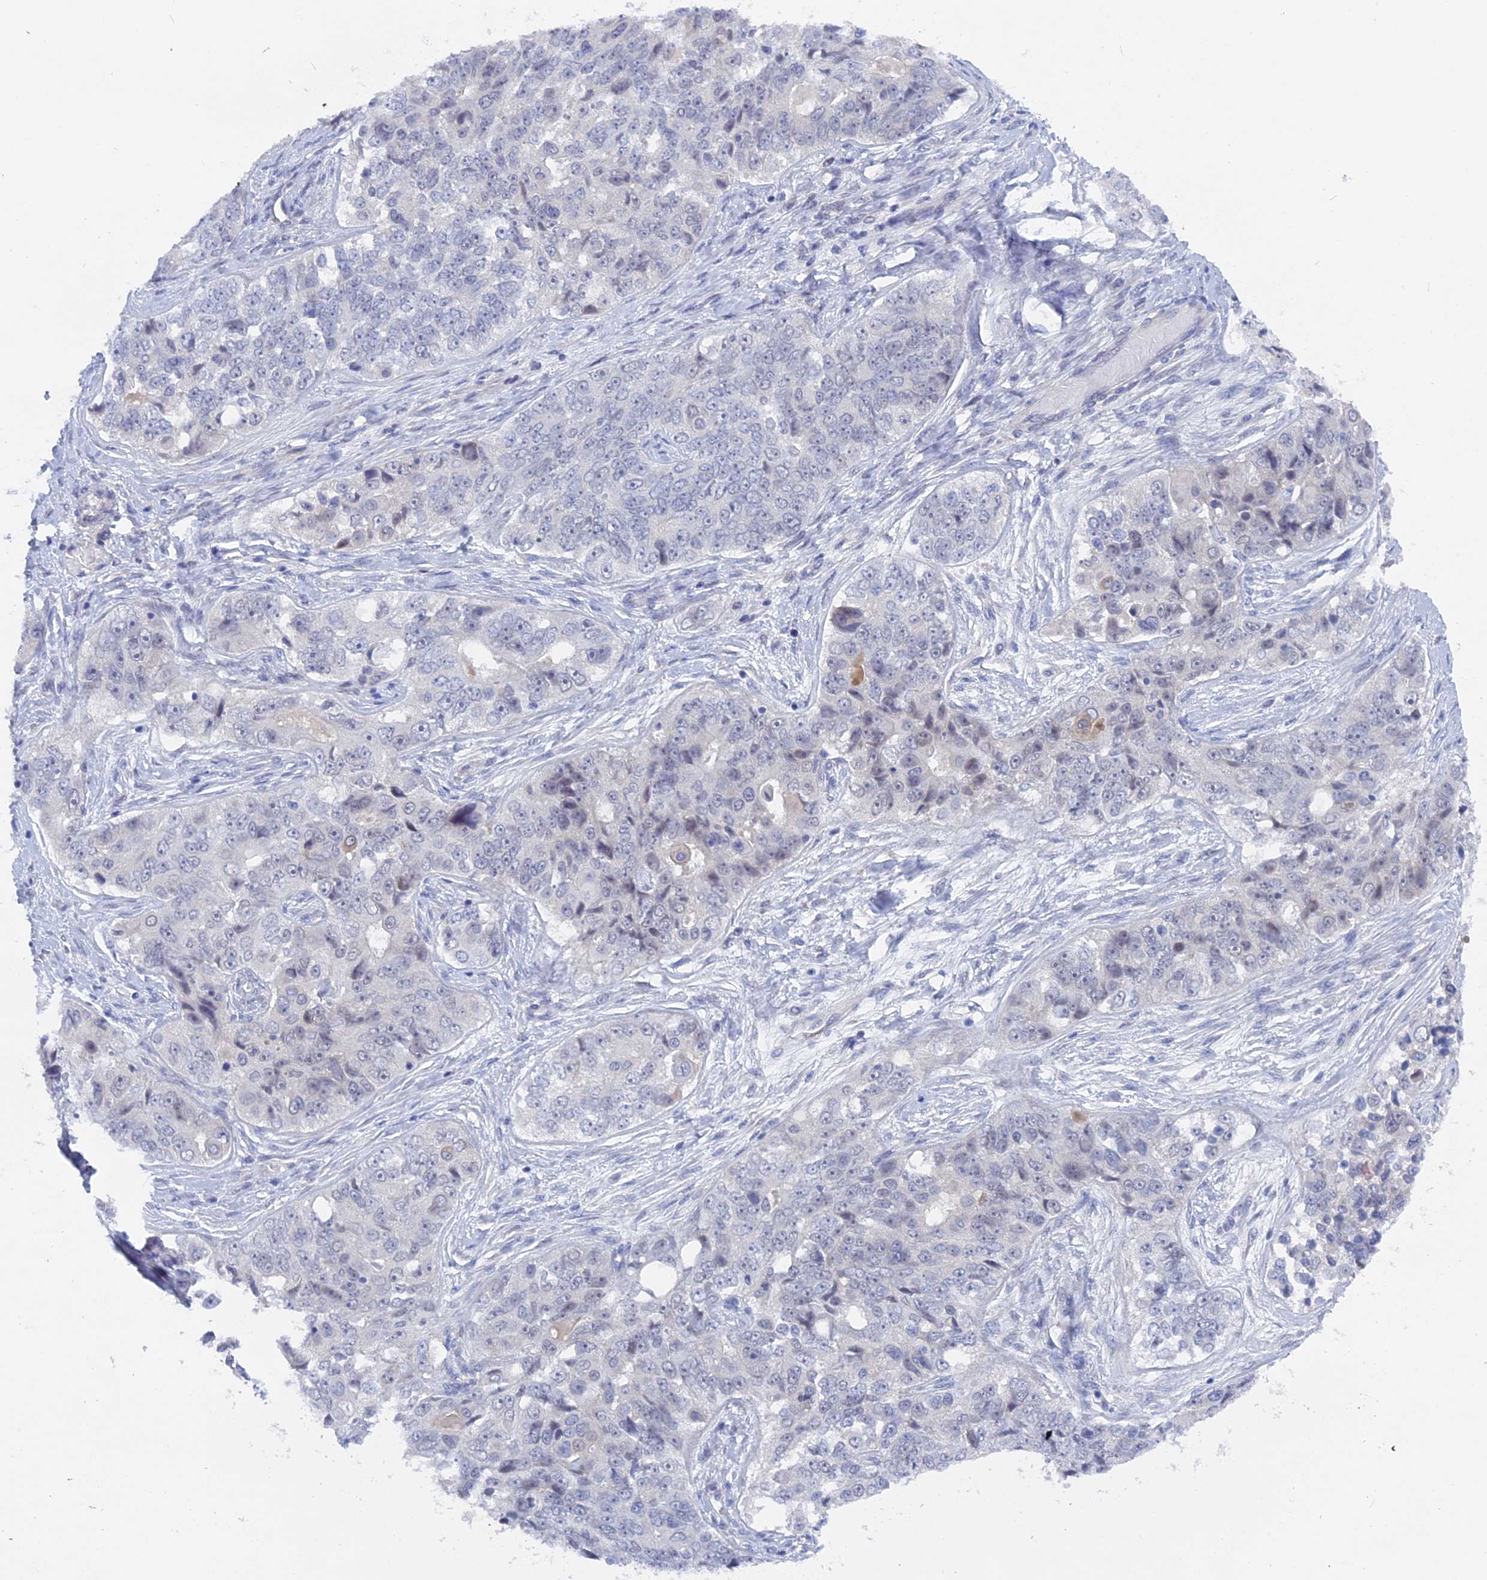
{"staining": {"intensity": "negative", "quantity": "none", "location": "none"}, "tissue": "ovarian cancer", "cell_type": "Tumor cells", "image_type": "cancer", "snomed": [{"axis": "morphology", "description": "Carcinoma, endometroid"}, {"axis": "topography", "description": "Ovary"}], "caption": "Immunohistochemistry micrograph of human endometroid carcinoma (ovarian) stained for a protein (brown), which shows no expression in tumor cells.", "gene": "DACT3", "patient": {"sex": "female", "age": 51}}